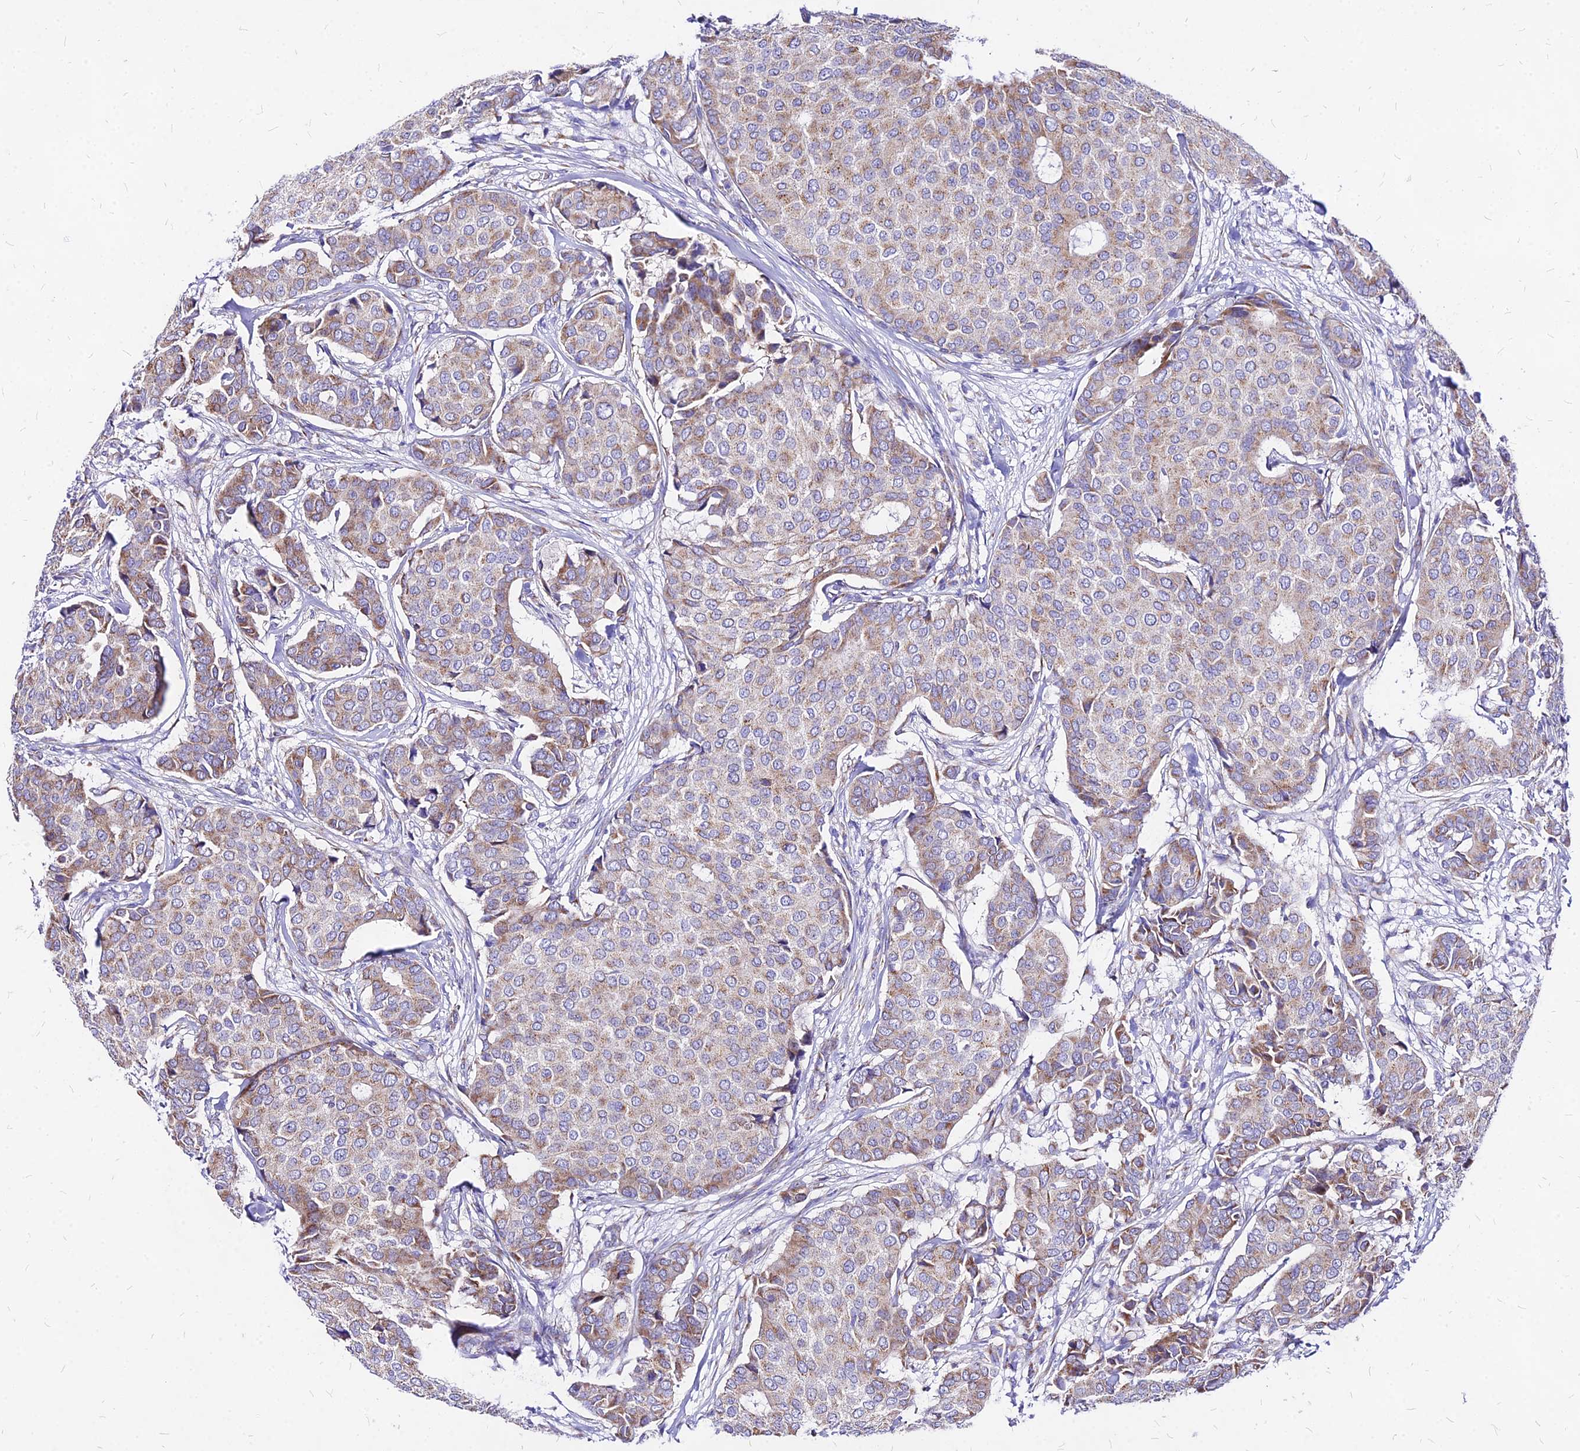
{"staining": {"intensity": "weak", "quantity": ">75%", "location": "cytoplasmic/membranous"}, "tissue": "breast cancer", "cell_type": "Tumor cells", "image_type": "cancer", "snomed": [{"axis": "morphology", "description": "Duct carcinoma"}, {"axis": "topography", "description": "Breast"}], "caption": "A brown stain labels weak cytoplasmic/membranous expression of a protein in human breast cancer tumor cells.", "gene": "MRPL3", "patient": {"sex": "female", "age": 75}}